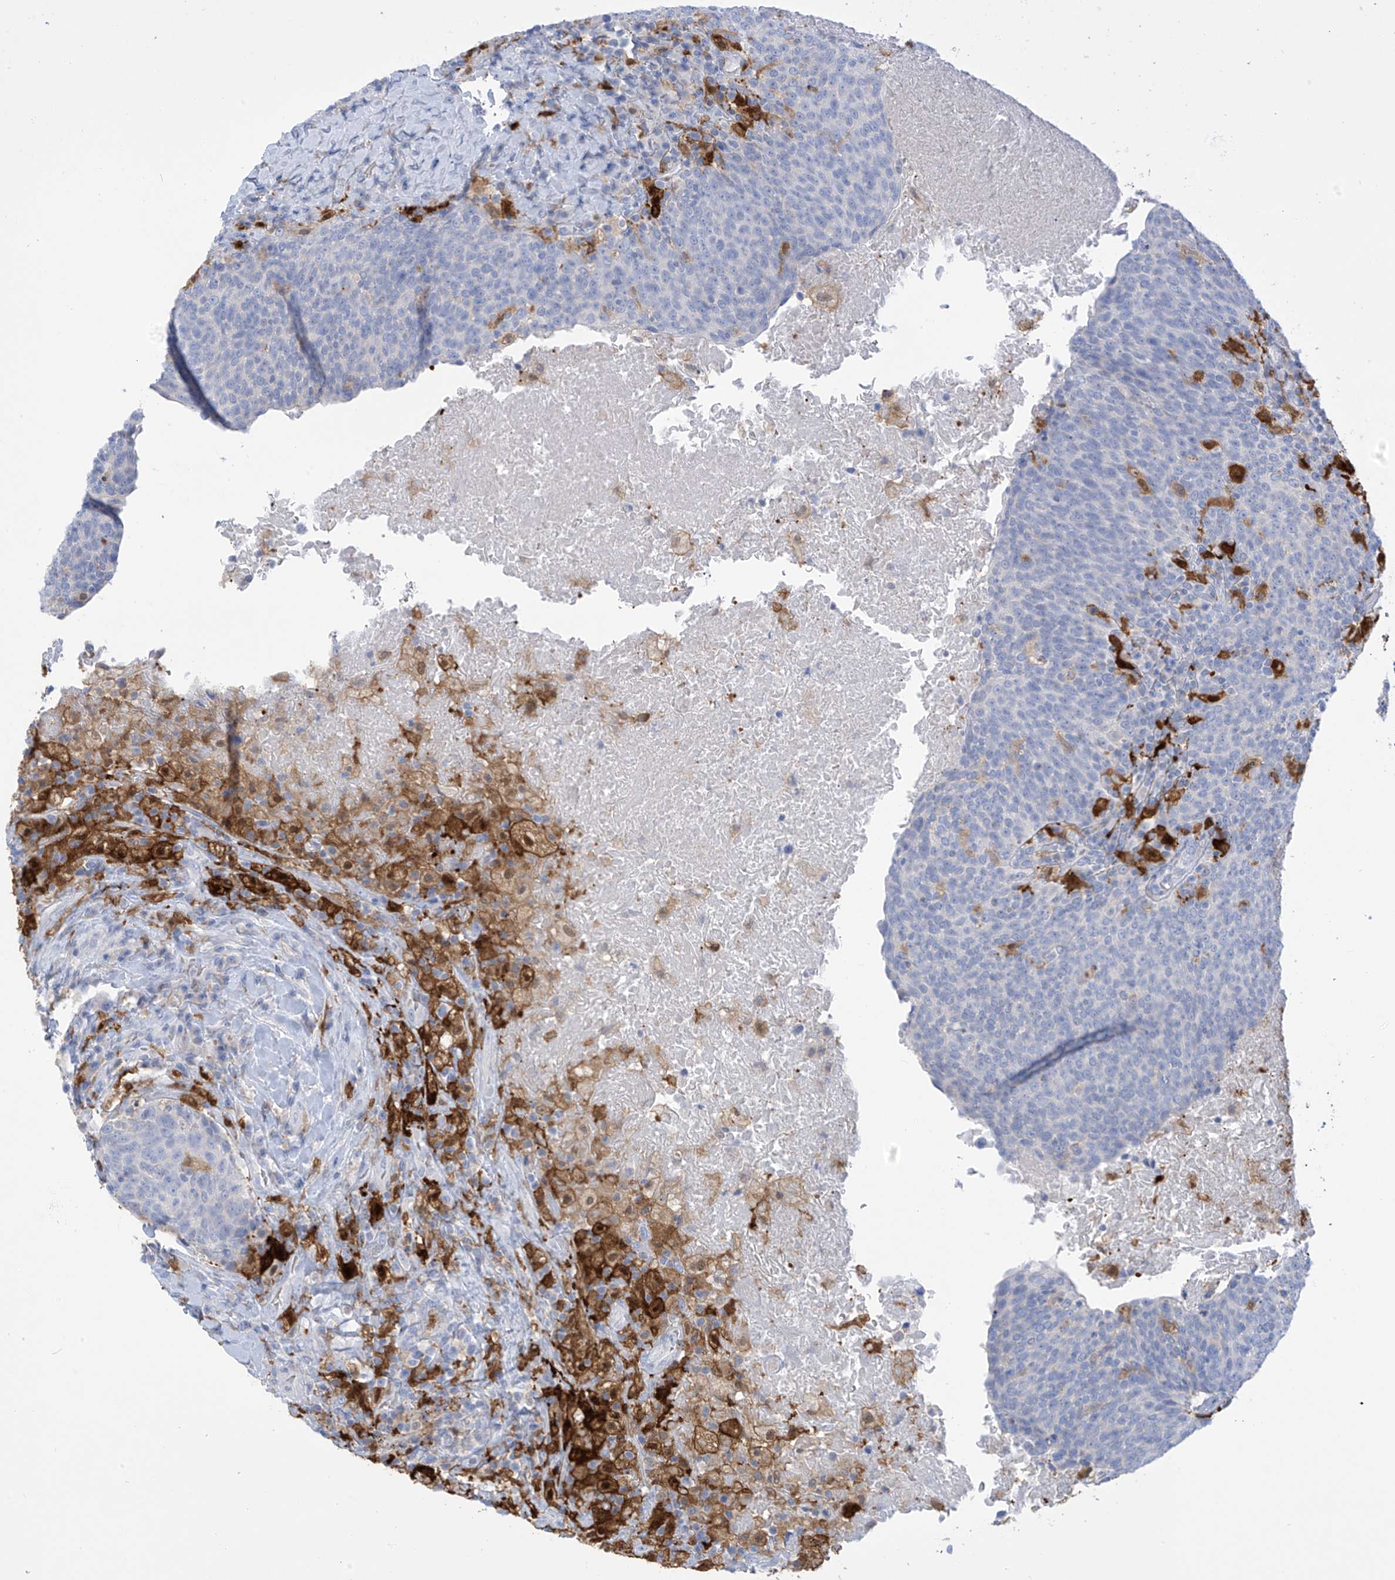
{"staining": {"intensity": "negative", "quantity": "none", "location": "none"}, "tissue": "head and neck cancer", "cell_type": "Tumor cells", "image_type": "cancer", "snomed": [{"axis": "morphology", "description": "Squamous cell carcinoma, NOS"}, {"axis": "morphology", "description": "Squamous cell carcinoma, metastatic, NOS"}, {"axis": "topography", "description": "Lymph node"}, {"axis": "topography", "description": "Head-Neck"}], "caption": "IHC histopathology image of neoplastic tissue: metastatic squamous cell carcinoma (head and neck) stained with DAB (3,3'-diaminobenzidine) reveals no significant protein staining in tumor cells.", "gene": "TRMT2B", "patient": {"sex": "male", "age": 62}}